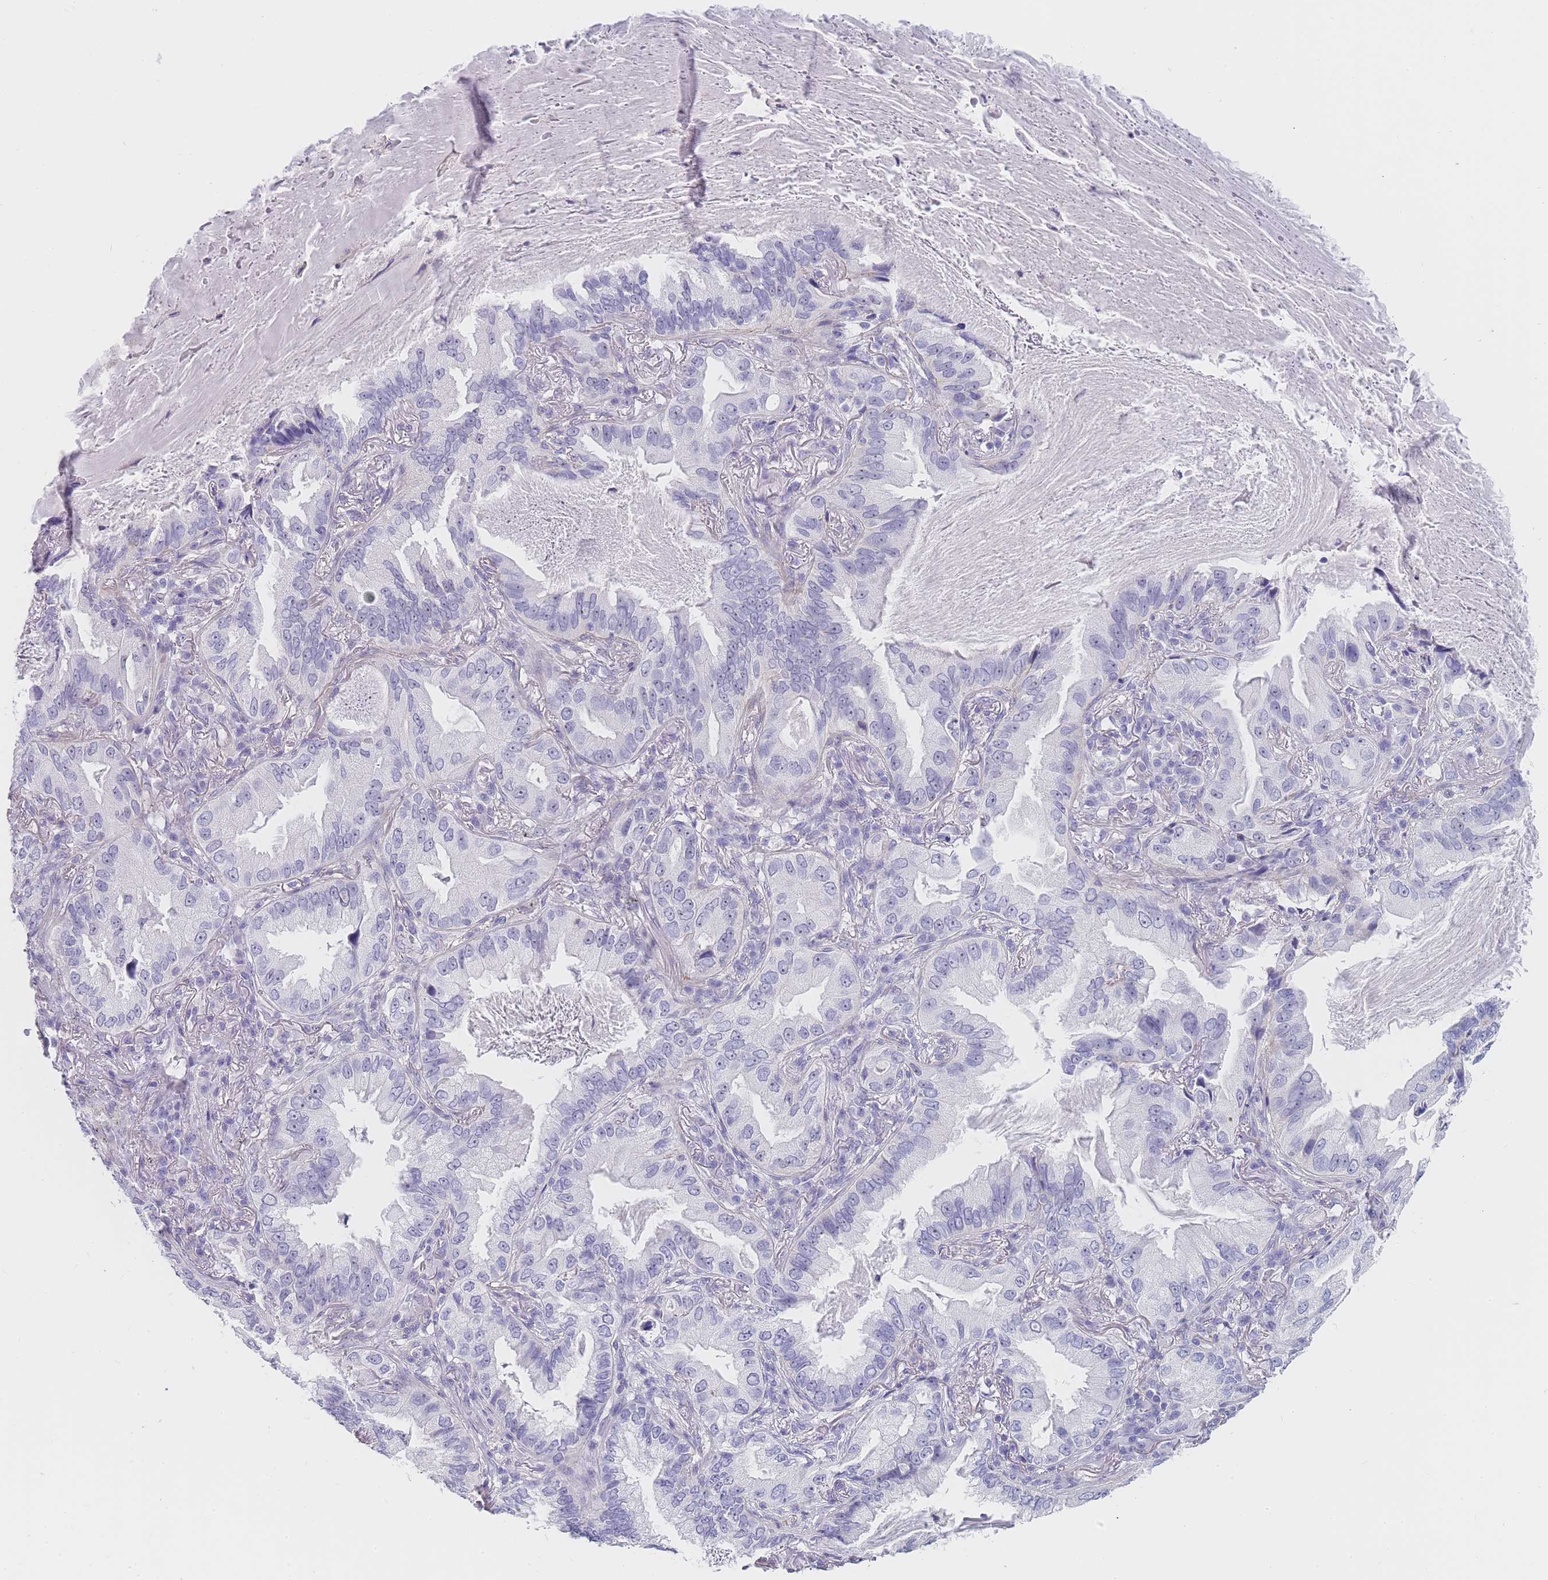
{"staining": {"intensity": "negative", "quantity": "none", "location": "none"}, "tissue": "lung cancer", "cell_type": "Tumor cells", "image_type": "cancer", "snomed": [{"axis": "morphology", "description": "Adenocarcinoma, NOS"}, {"axis": "topography", "description": "Lung"}], "caption": "Immunohistochemistry image of neoplastic tissue: human lung adenocarcinoma stained with DAB (3,3'-diaminobenzidine) demonstrates no significant protein staining in tumor cells. (Brightfield microscopy of DAB (3,3'-diaminobenzidine) immunohistochemistry (IHC) at high magnification).", "gene": "NOP14", "patient": {"sex": "female", "age": 69}}